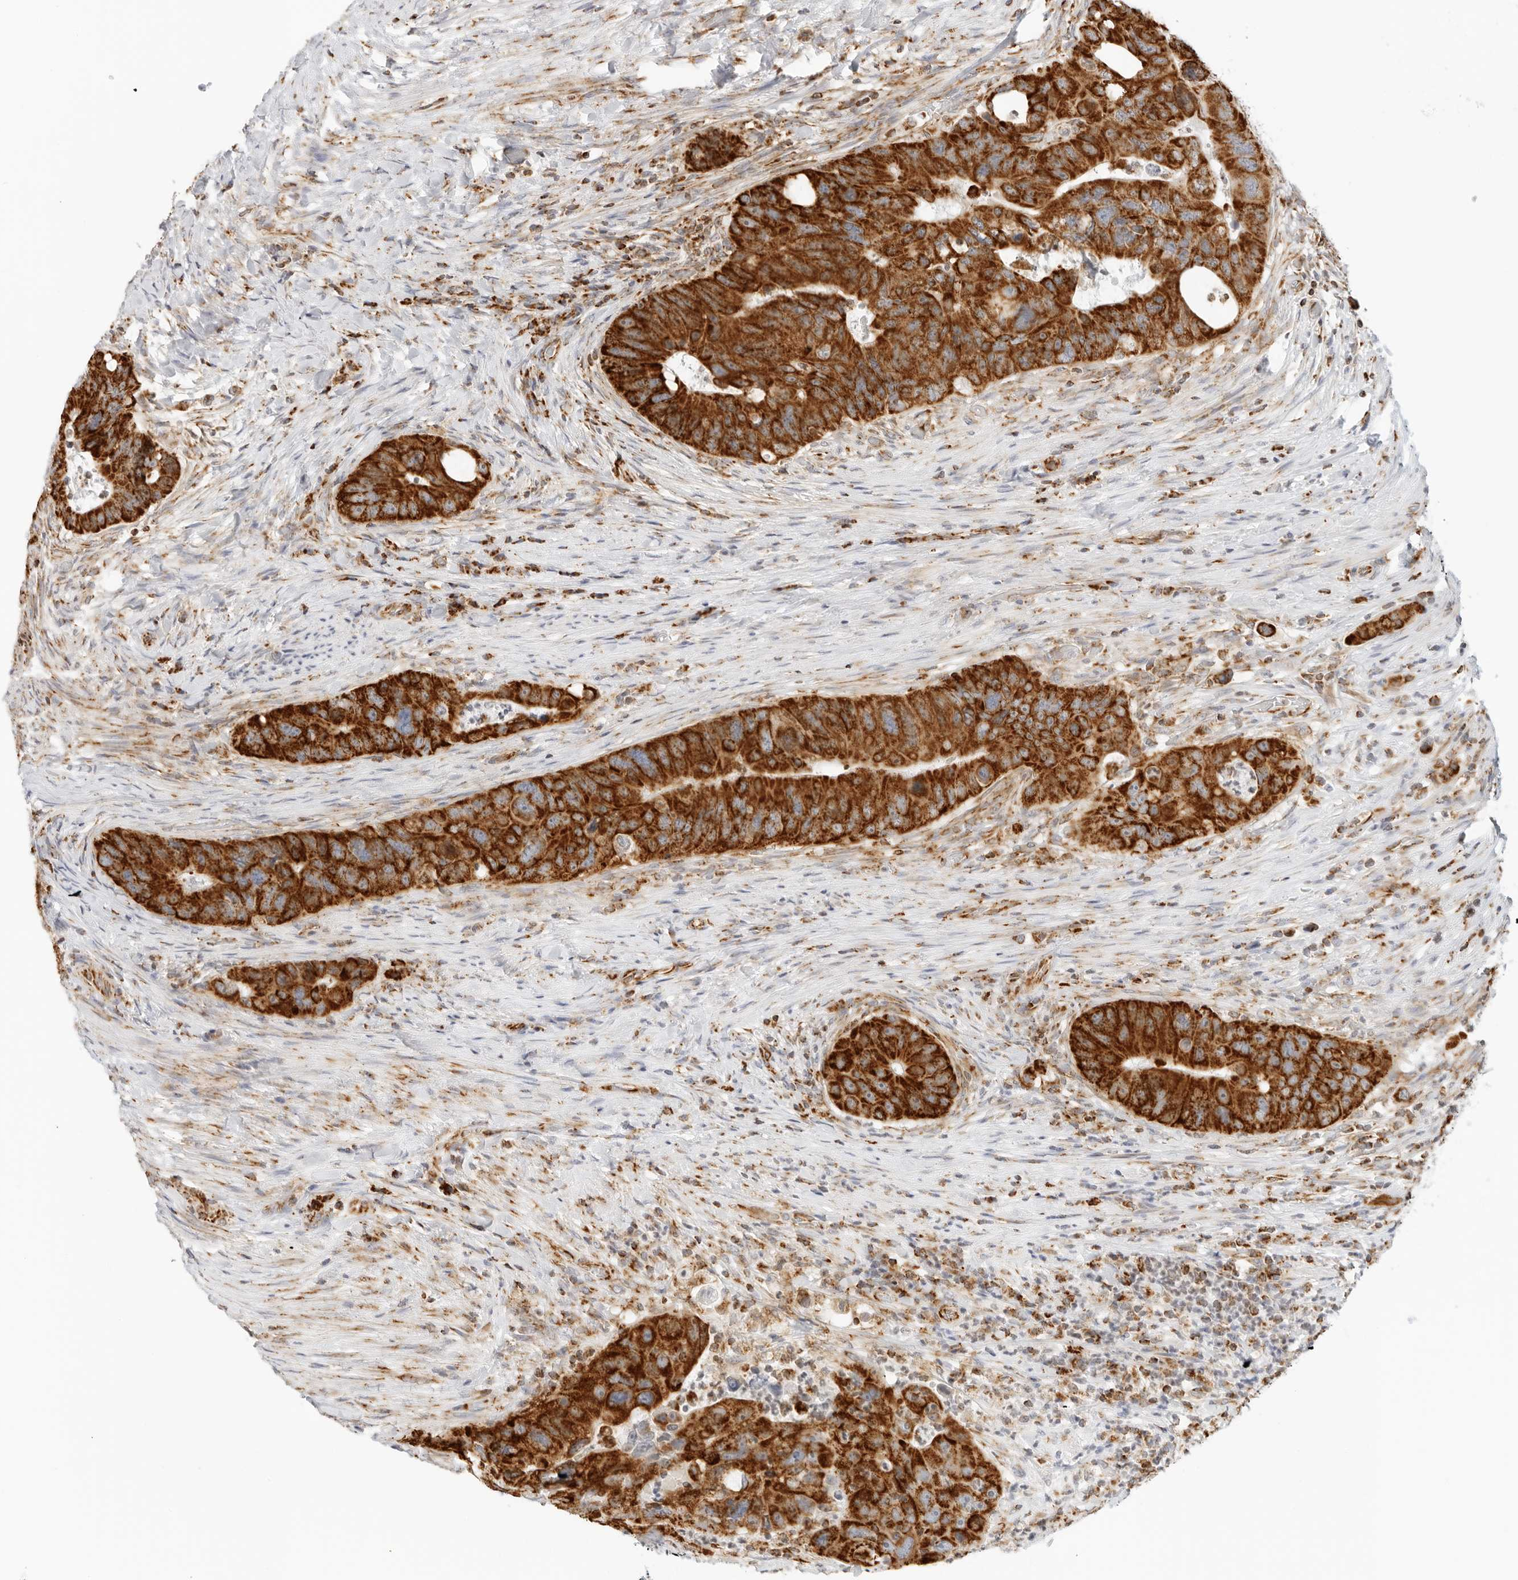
{"staining": {"intensity": "strong", "quantity": ">75%", "location": "cytoplasmic/membranous"}, "tissue": "colorectal cancer", "cell_type": "Tumor cells", "image_type": "cancer", "snomed": [{"axis": "morphology", "description": "Adenocarcinoma, NOS"}, {"axis": "topography", "description": "Rectum"}], "caption": "Tumor cells exhibit high levels of strong cytoplasmic/membranous staining in approximately >75% of cells in human adenocarcinoma (colorectal).", "gene": "RC3H1", "patient": {"sex": "male", "age": 59}}